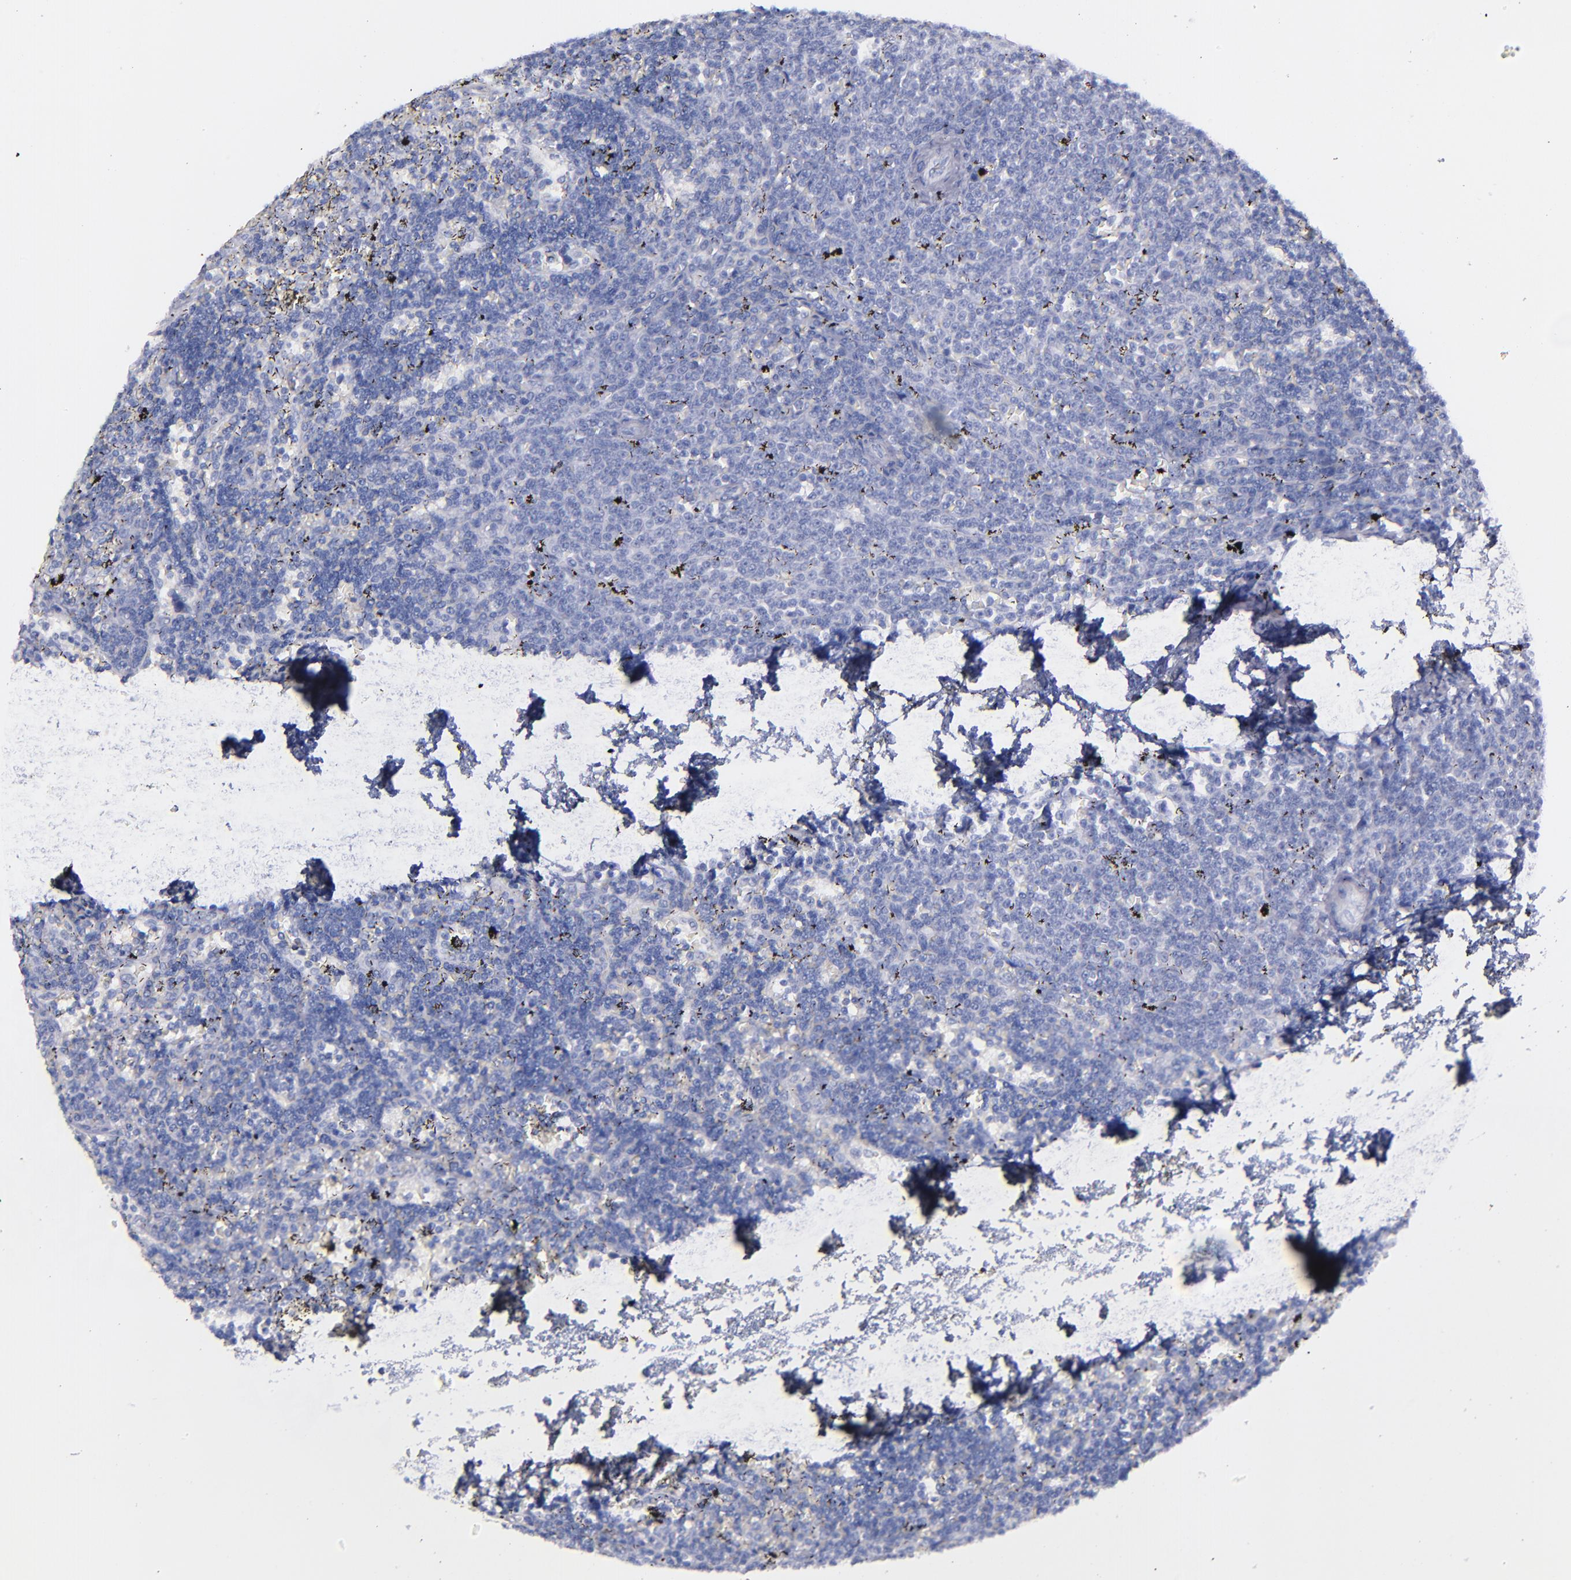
{"staining": {"intensity": "negative", "quantity": "none", "location": "none"}, "tissue": "lymphoma", "cell_type": "Tumor cells", "image_type": "cancer", "snomed": [{"axis": "morphology", "description": "Malignant lymphoma, non-Hodgkin's type, Low grade"}, {"axis": "topography", "description": "Spleen"}], "caption": "A micrograph of low-grade malignant lymphoma, non-Hodgkin's type stained for a protein shows no brown staining in tumor cells.", "gene": "SNAP25", "patient": {"sex": "male", "age": 60}}